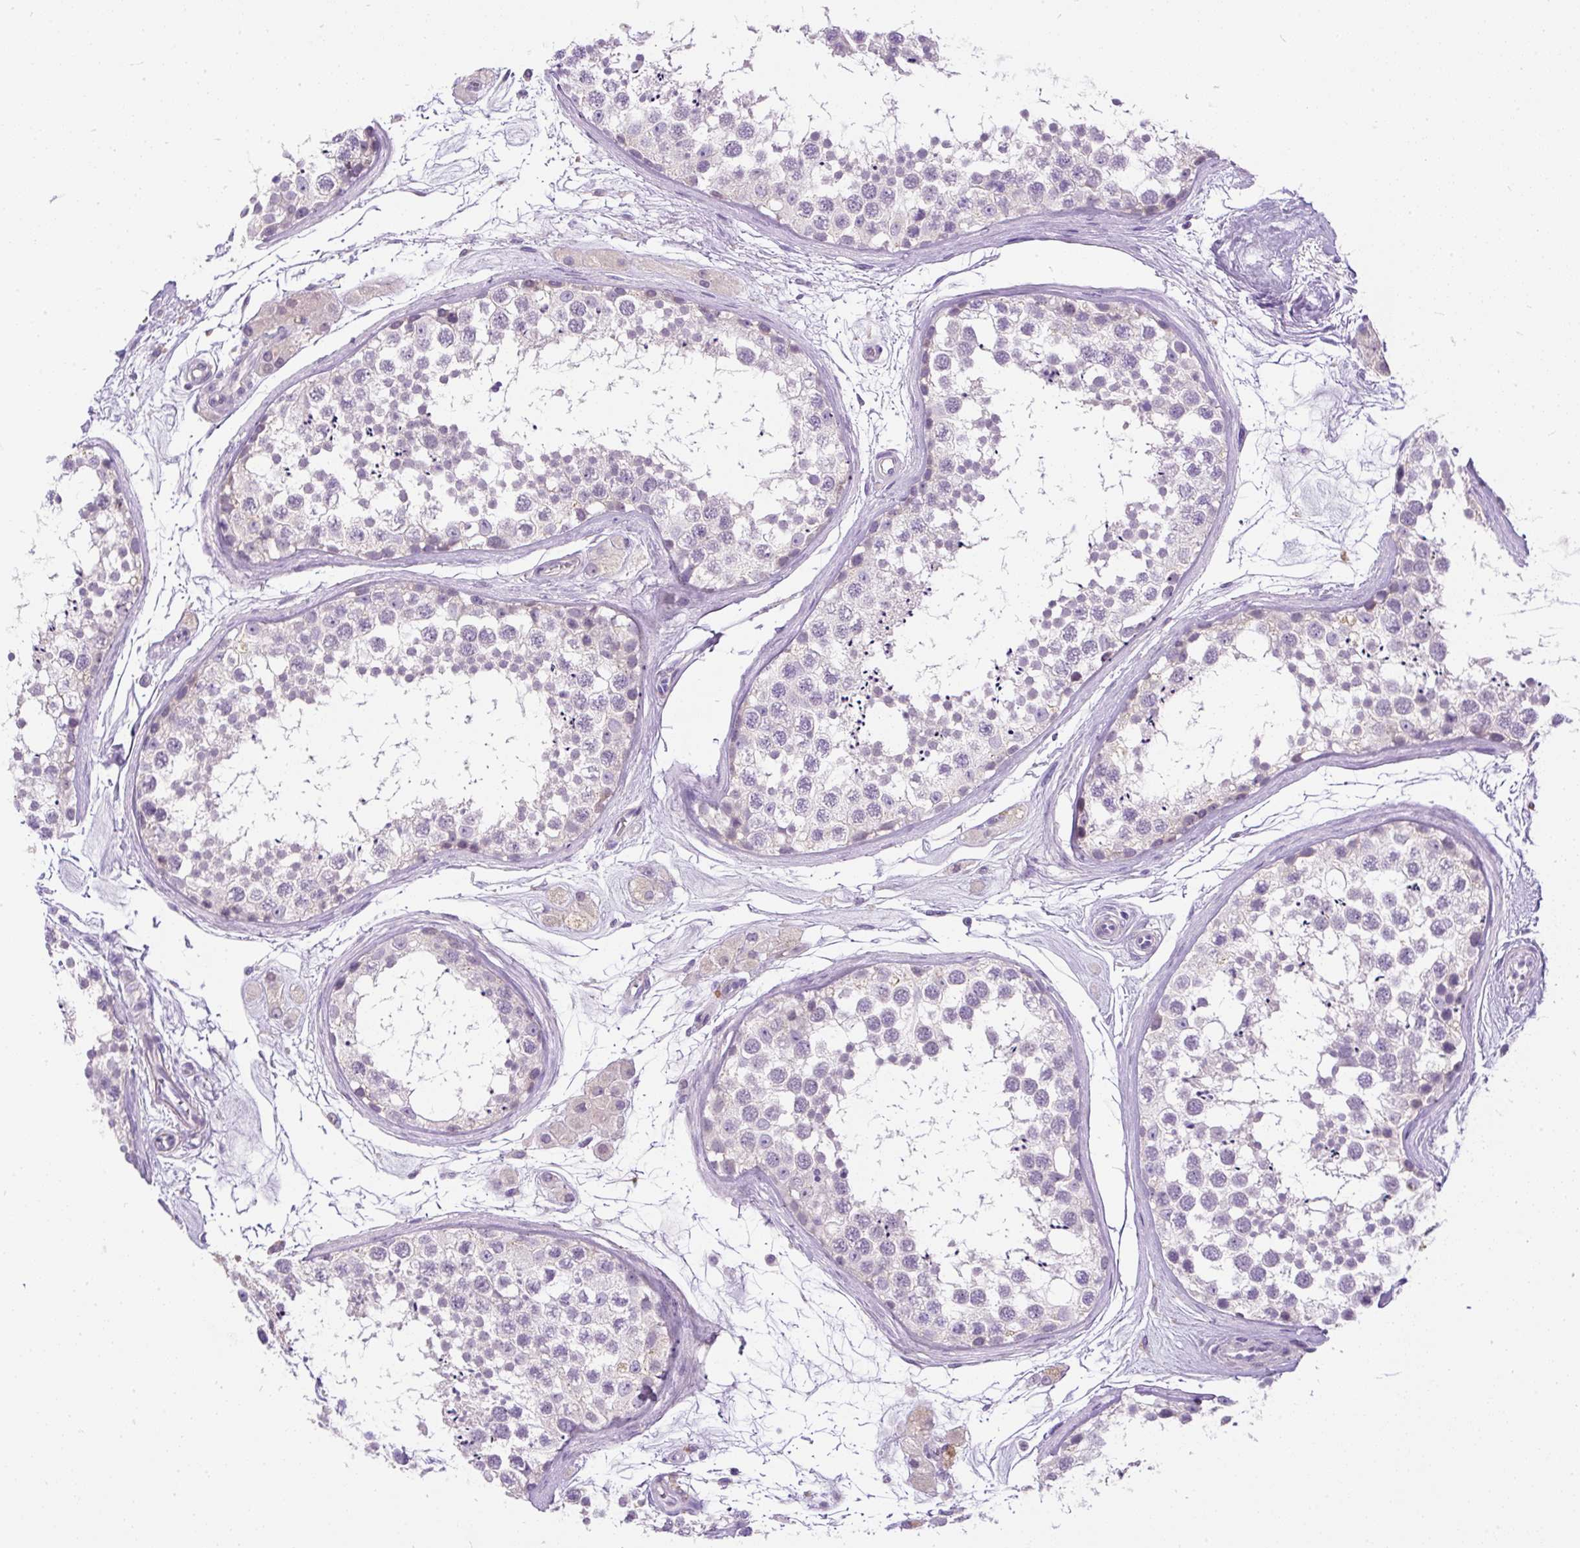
{"staining": {"intensity": "weak", "quantity": "<25%", "location": "cytoplasmic/membranous"}, "tissue": "testis", "cell_type": "Cells in seminiferous ducts", "image_type": "normal", "snomed": [{"axis": "morphology", "description": "Normal tissue, NOS"}, {"axis": "topography", "description": "Testis"}], "caption": "The IHC photomicrograph has no significant positivity in cells in seminiferous ducts of testis. Brightfield microscopy of immunohistochemistry (IHC) stained with DAB (3,3'-diaminobenzidine) (brown) and hematoxylin (blue), captured at high magnification.", "gene": "KRTAP20", "patient": {"sex": "male", "age": 56}}